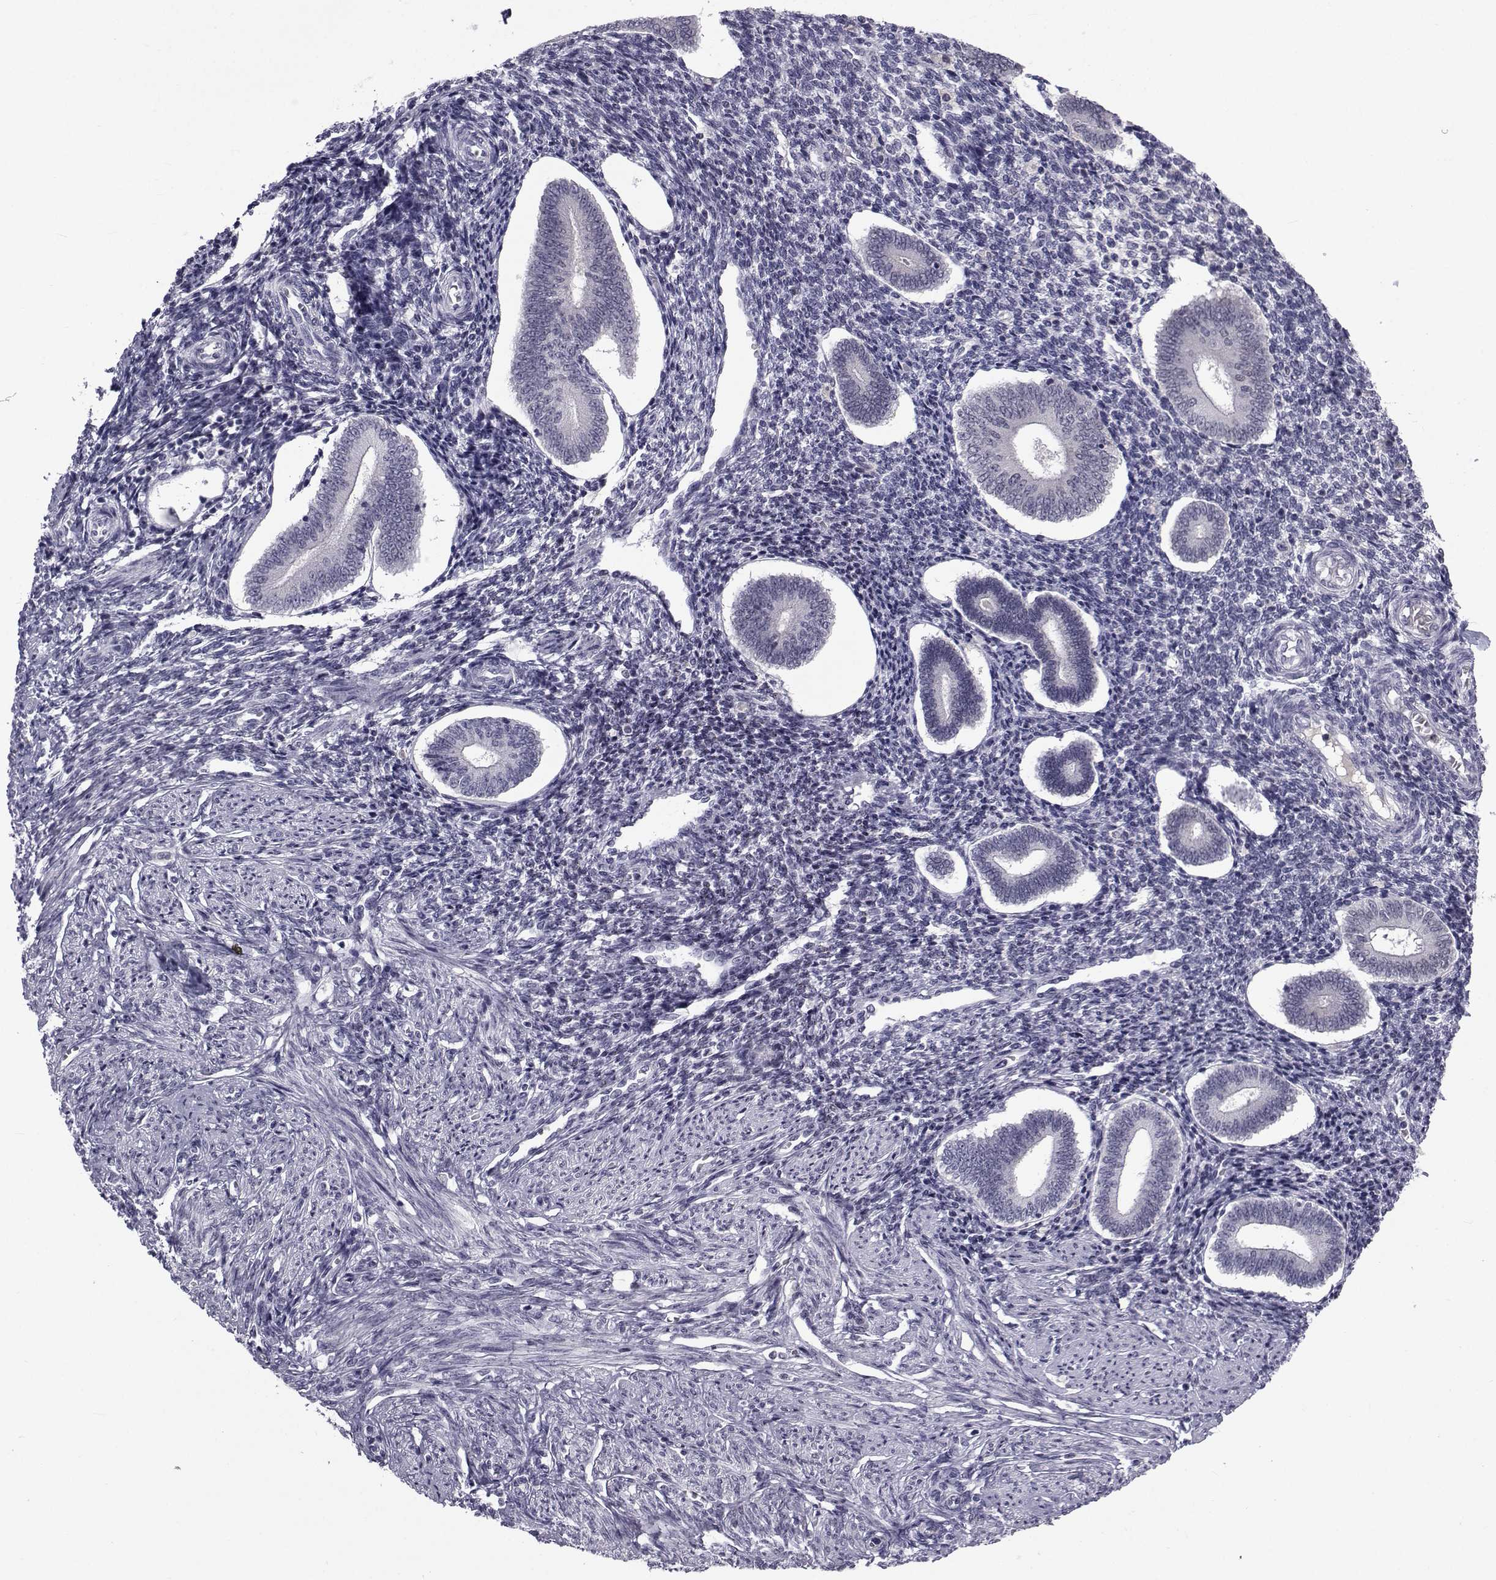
{"staining": {"intensity": "negative", "quantity": "none", "location": "none"}, "tissue": "endometrium", "cell_type": "Cells in endometrial stroma", "image_type": "normal", "snomed": [{"axis": "morphology", "description": "Normal tissue, NOS"}, {"axis": "topography", "description": "Endometrium"}], "caption": "The micrograph displays no staining of cells in endometrial stroma in unremarkable endometrium. (Brightfield microscopy of DAB (3,3'-diaminobenzidine) IHC at high magnification).", "gene": "PAX2", "patient": {"sex": "female", "age": 40}}